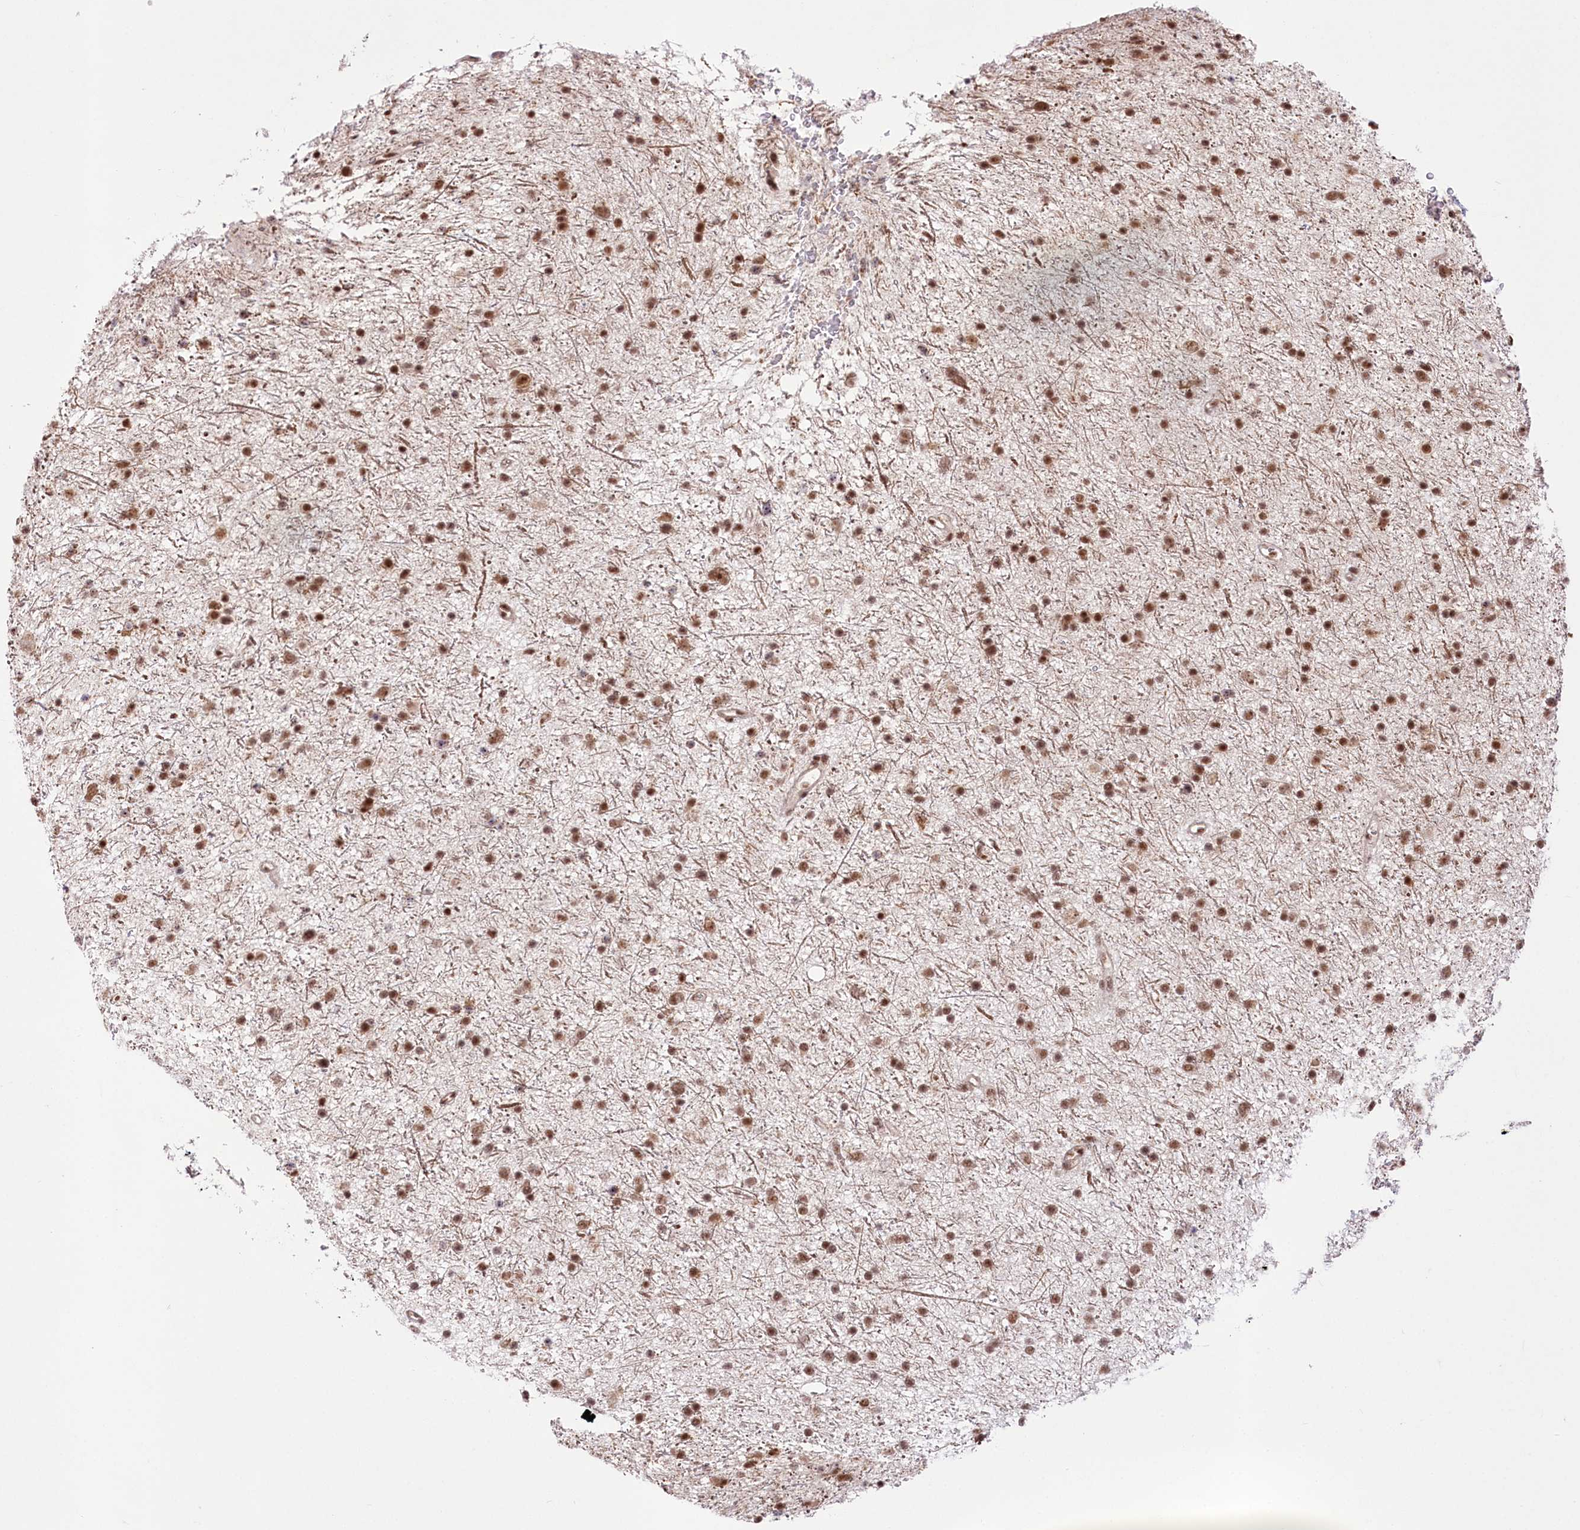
{"staining": {"intensity": "moderate", "quantity": ">75%", "location": "nuclear"}, "tissue": "glioma", "cell_type": "Tumor cells", "image_type": "cancer", "snomed": [{"axis": "morphology", "description": "Glioma, malignant, Low grade"}, {"axis": "topography", "description": "Cerebral cortex"}], "caption": "Glioma stained with DAB (3,3'-diaminobenzidine) immunohistochemistry (IHC) demonstrates medium levels of moderate nuclear expression in about >75% of tumor cells.", "gene": "ZMAT2", "patient": {"sex": "female", "age": 39}}